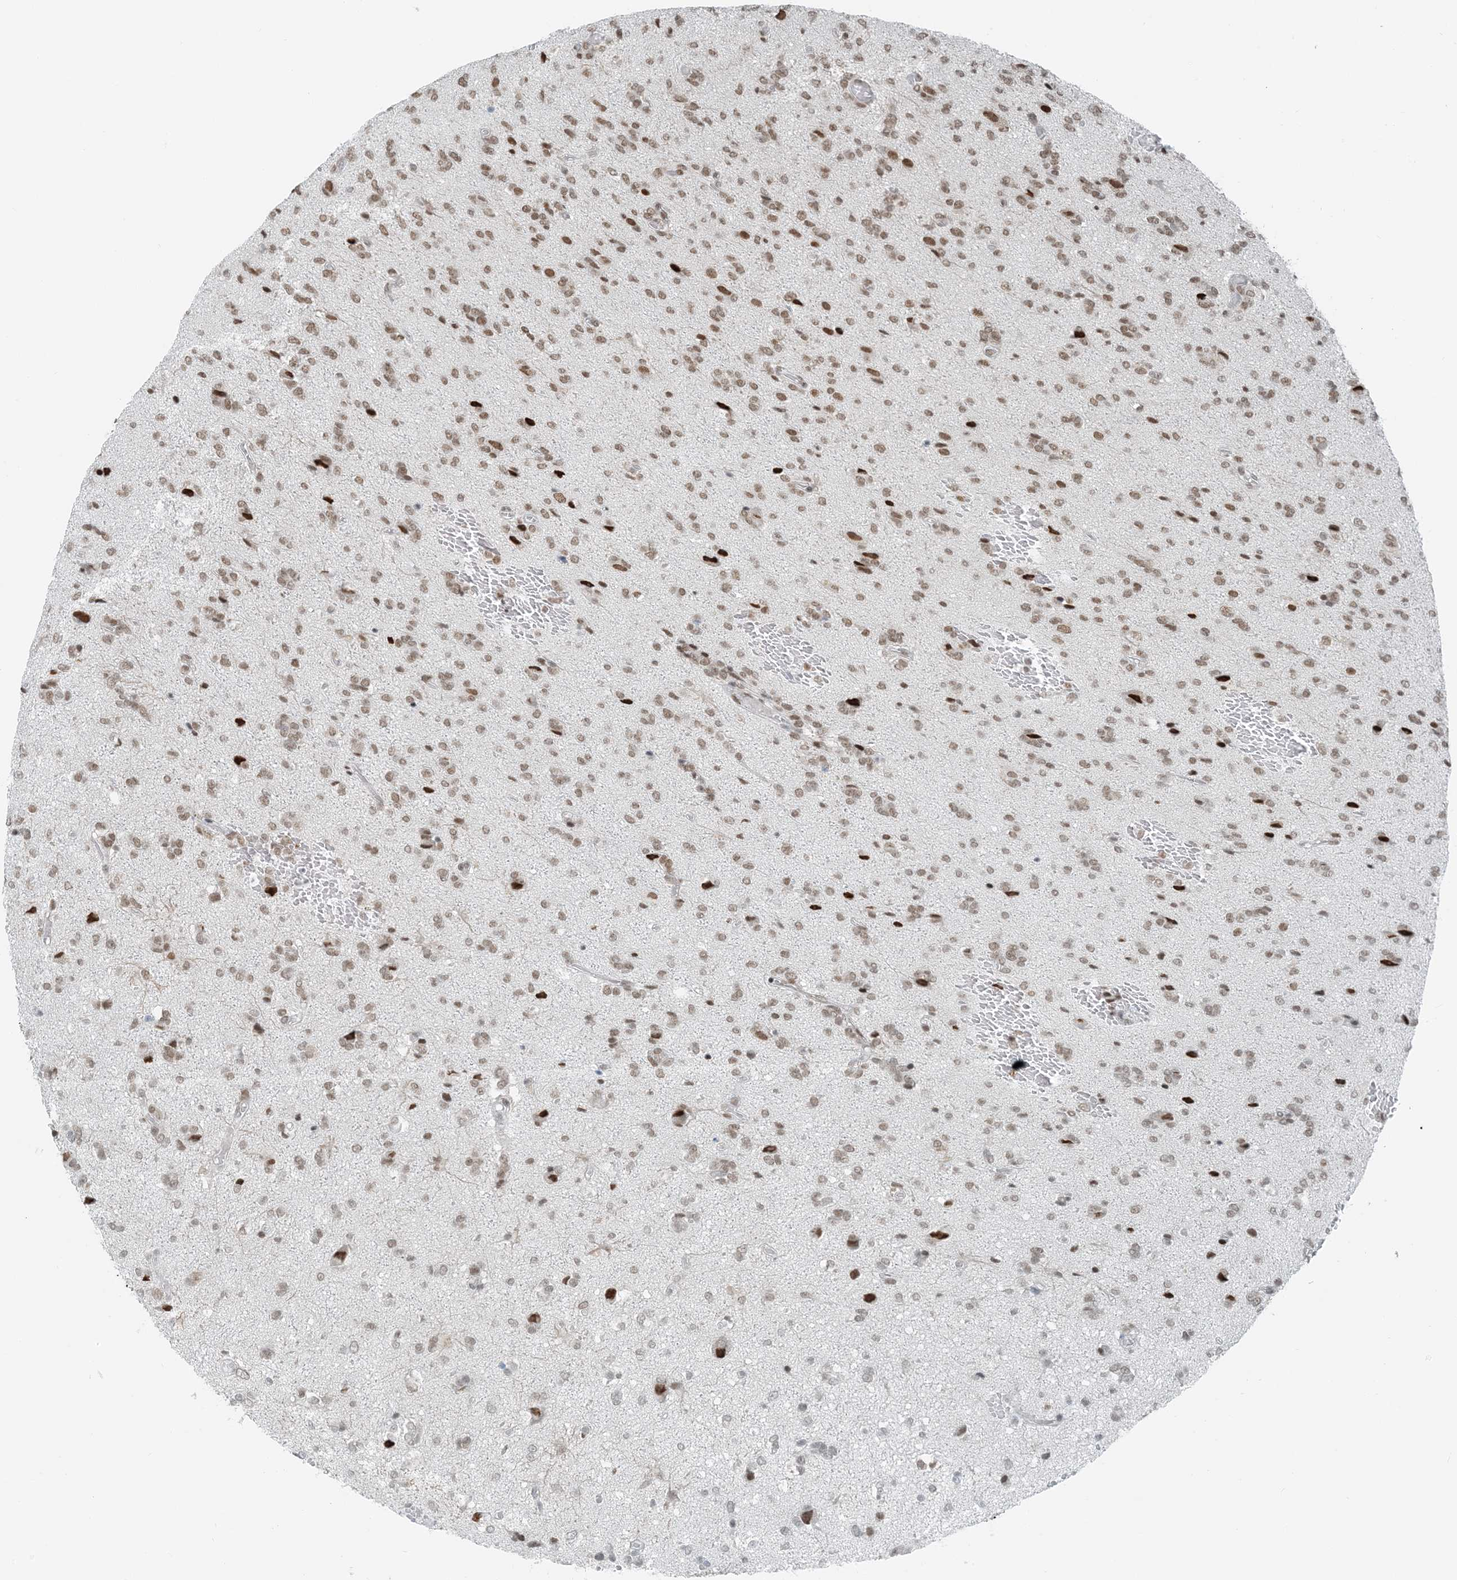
{"staining": {"intensity": "moderate", "quantity": ">75%", "location": "nuclear"}, "tissue": "glioma", "cell_type": "Tumor cells", "image_type": "cancer", "snomed": [{"axis": "morphology", "description": "Glioma, malignant, High grade"}, {"axis": "topography", "description": "Brain"}], "caption": "There is medium levels of moderate nuclear positivity in tumor cells of glioma, as demonstrated by immunohistochemical staining (brown color).", "gene": "ZNF500", "patient": {"sex": "female", "age": 59}}